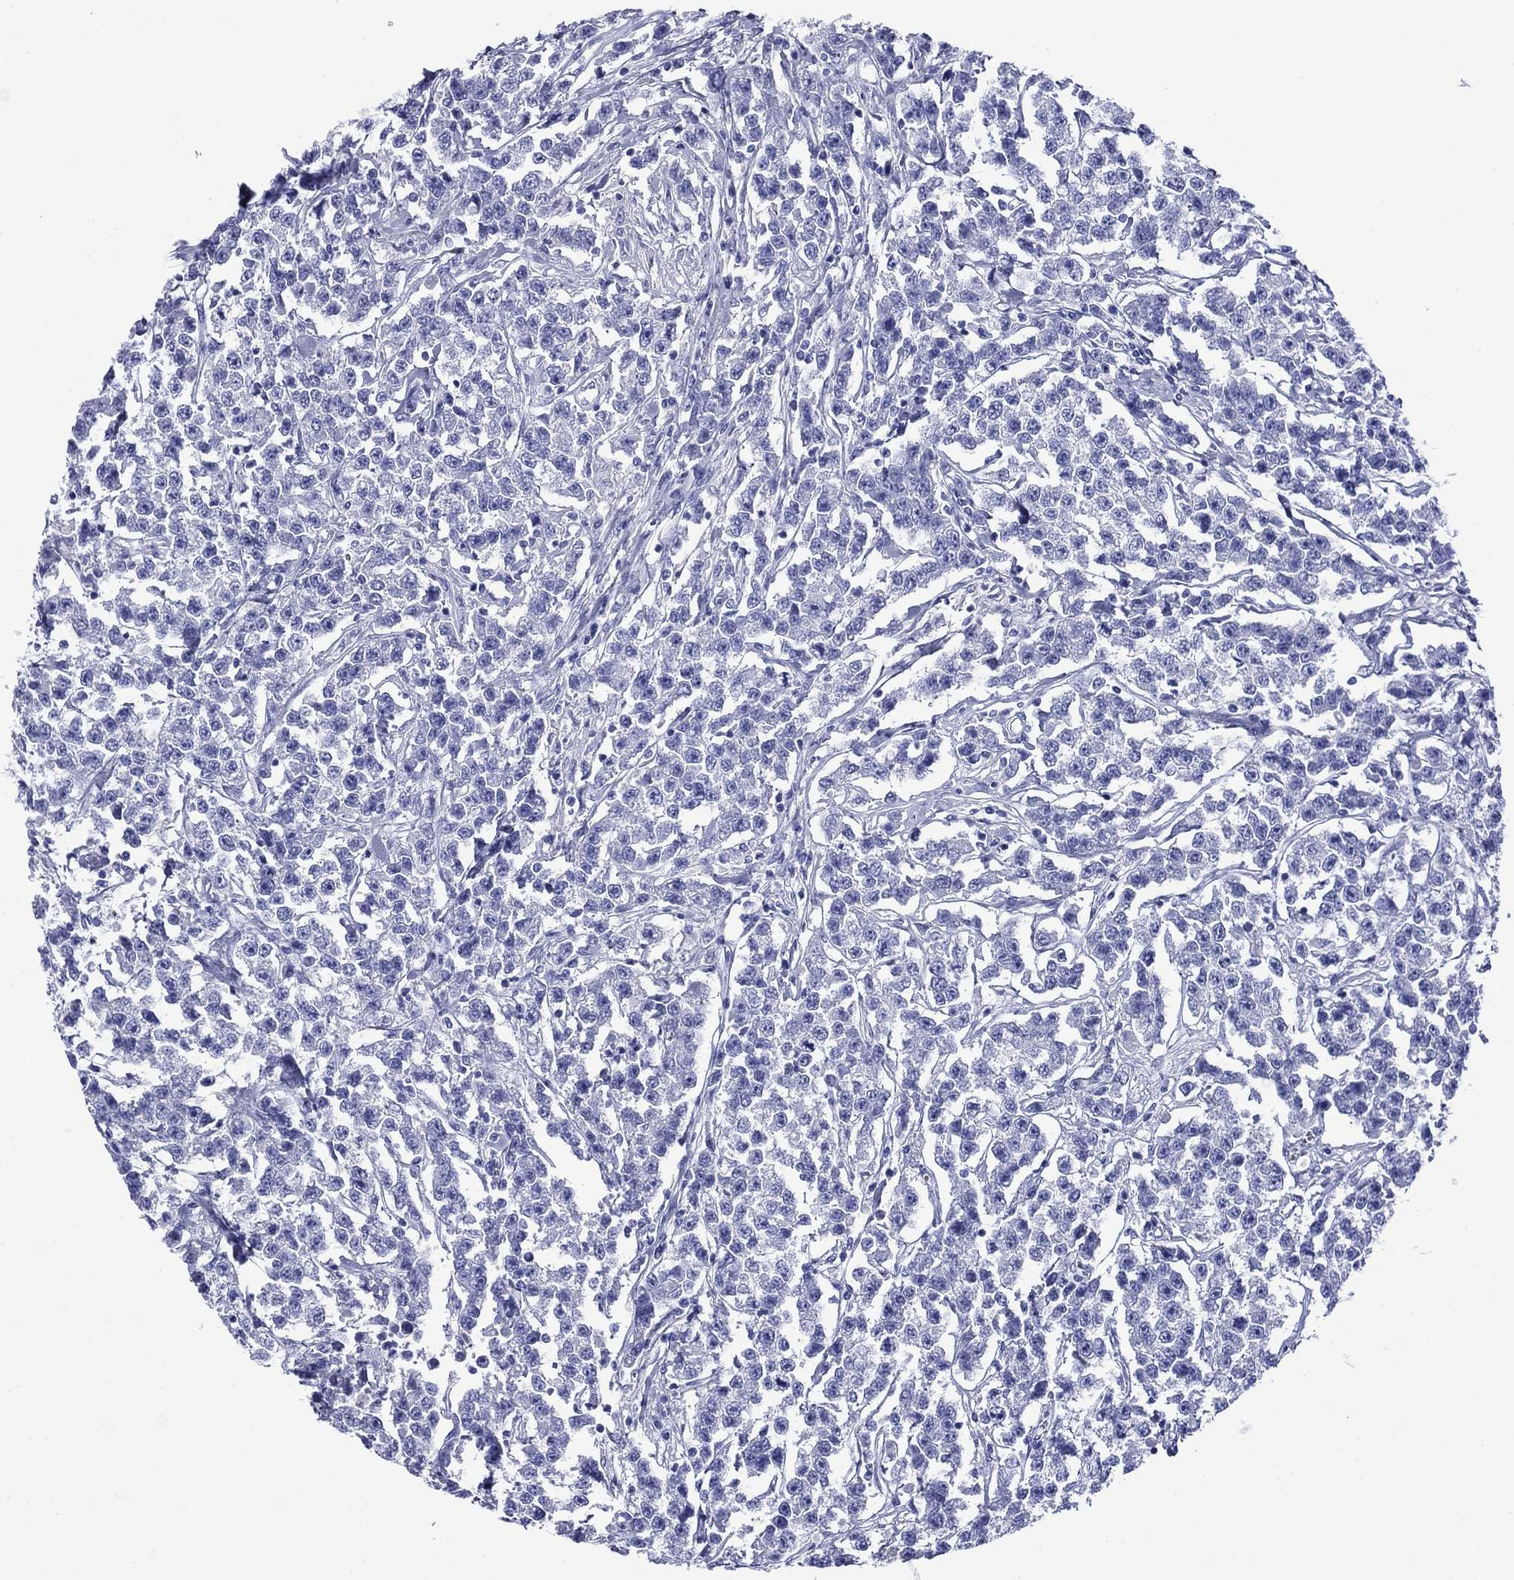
{"staining": {"intensity": "negative", "quantity": "none", "location": "none"}, "tissue": "testis cancer", "cell_type": "Tumor cells", "image_type": "cancer", "snomed": [{"axis": "morphology", "description": "Seminoma, NOS"}, {"axis": "topography", "description": "Testis"}], "caption": "High power microscopy histopathology image of an immunohistochemistry micrograph of testis cancer (seminoma), revealing no significant expression in tumor cells. The staining was performed using DAB to visualize the protein expression in brown, while the nuclei were stained in blue with hematoxylin (Magnification: 20x).", "gene": "ROM1", "patient": {"sex": "male", "age": 59}}